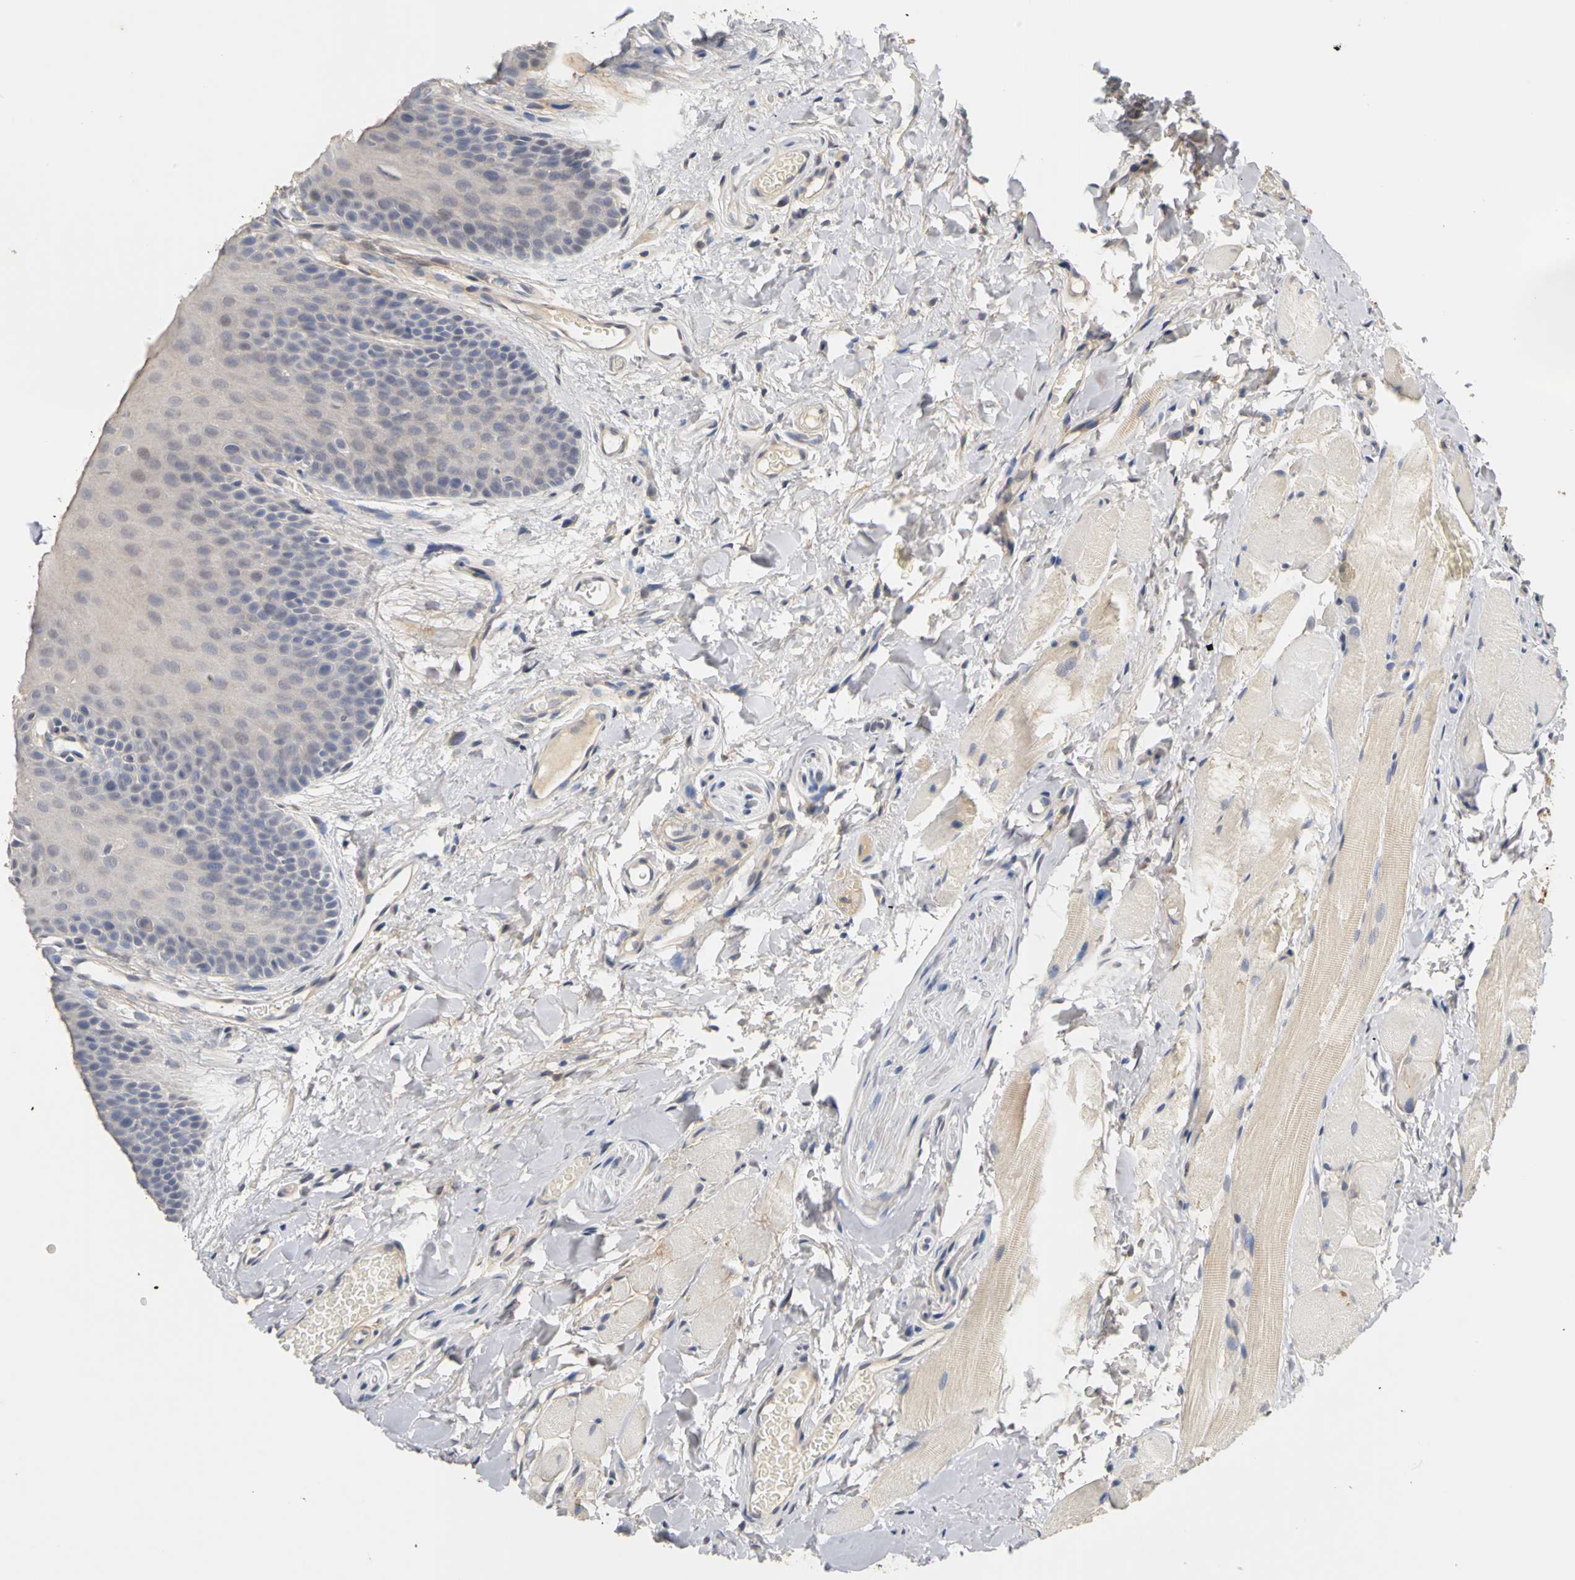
{"staining": {"intensity": "negative", "quantity": "none", "location": "none"}, "tissue": "oral mucosa", "cell_type": "Squamous epithelial cells", "image_type": "normal", "snomed": [{"axis": "morphology", "description": "Normal tissue, NOS"}, {"axis": "topography", "description": "Oral tissue"}], "caption": "DAB immunohistochemical staining of normal oral mucosa displays no significant expression in squamous epithelial cells.", "gene": "PGR", "patient": {"sex": "male", "age": 54}}